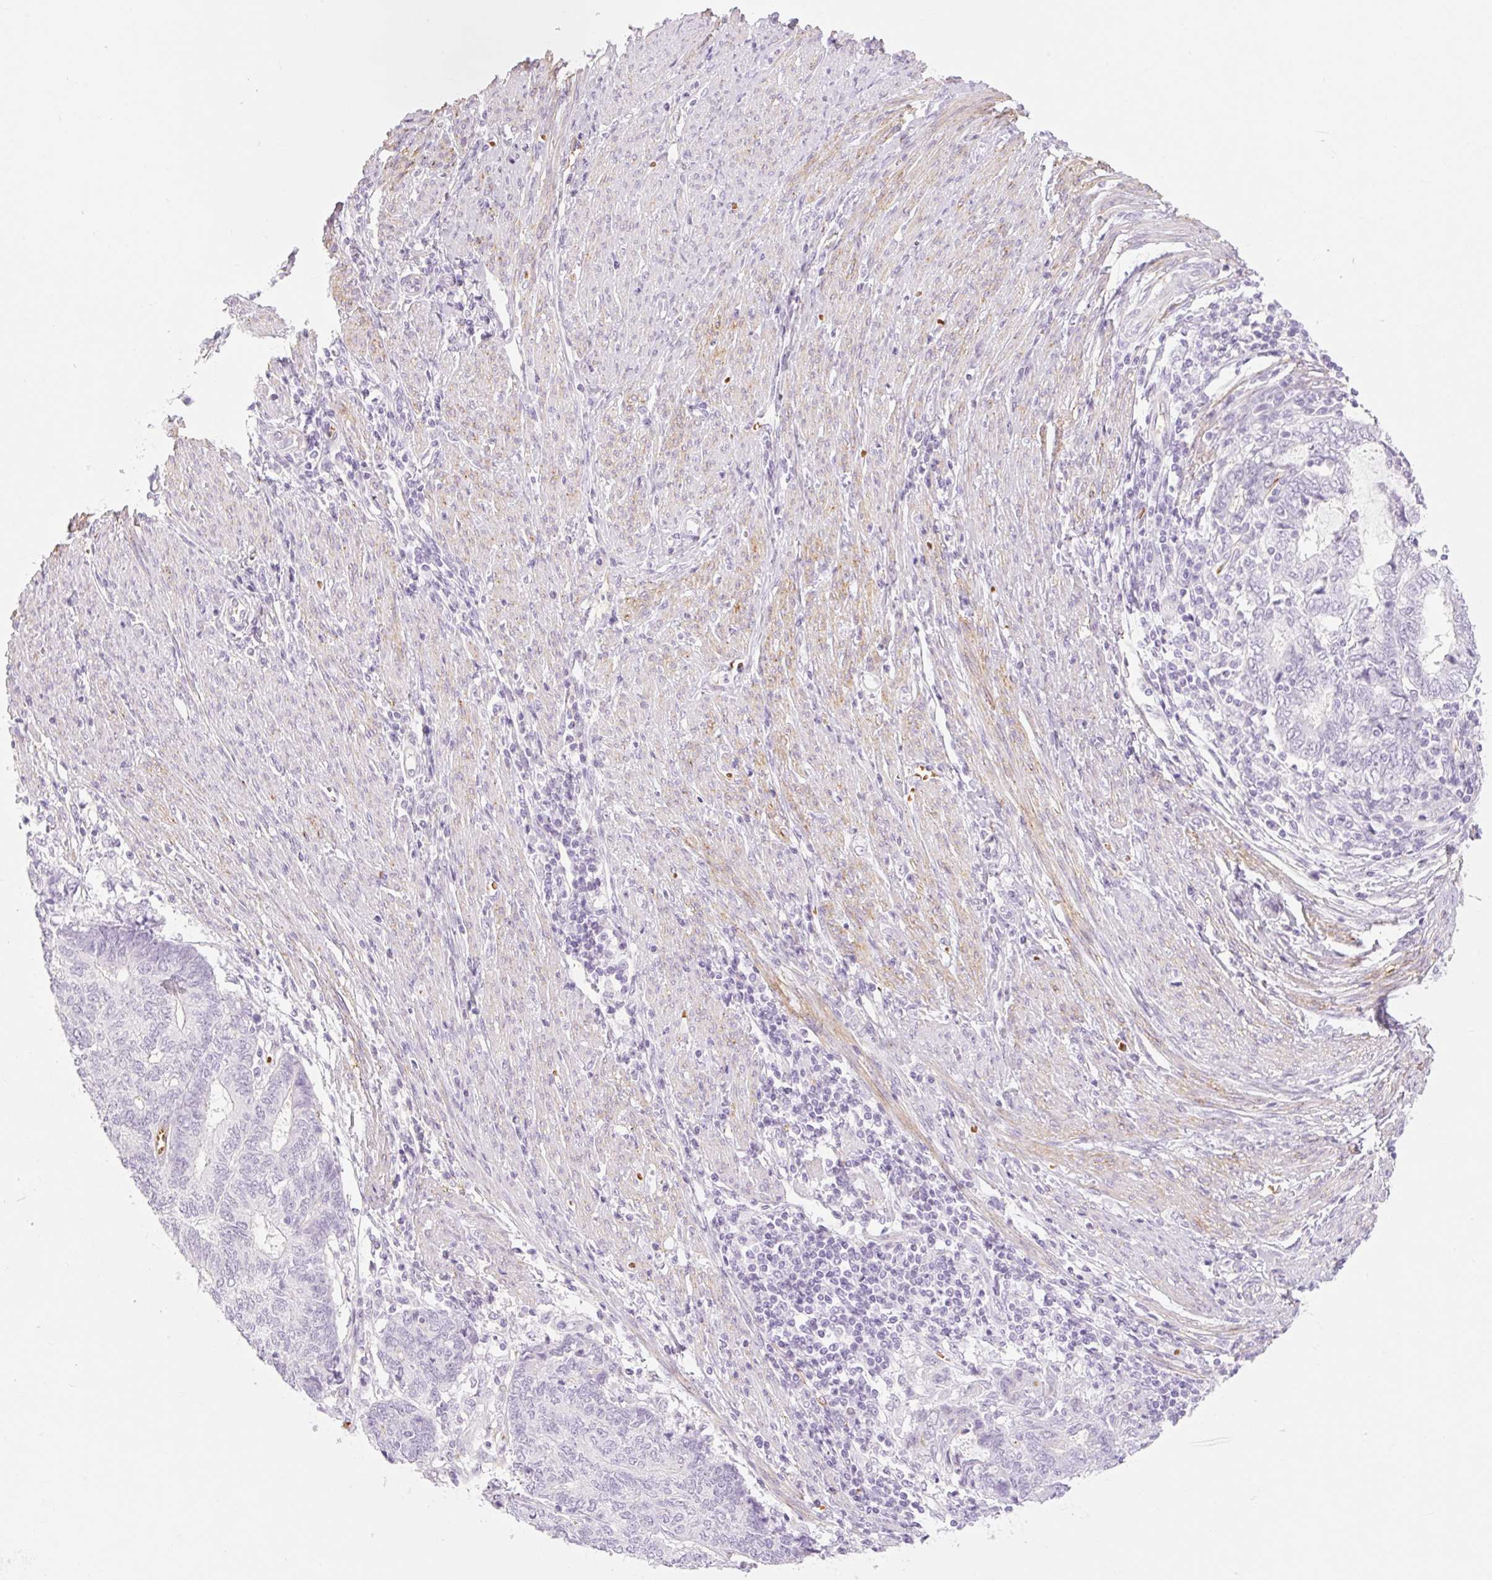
{"staining": {"intensity": "negative", "quantity": "none", "location": "none"}, "tissue": "endometrial cancer", "cell_type": "Tumor cells", "image_type": "cancer", "snomed": [{"axis": "morphology", "description": "Adenocarcinoma, NOS"}, {"axis": "topography", "description": "Uterus"}, {"axis": "topography", "description": "Endometrium"}], "caption": "An image of human endometrial cancer (adenocarcinoma) is negative for staining in tumor cells. Nuclei are stained in blue.", "gene": "TAF1L", "patient": {"sex": "female", "age": 70}}